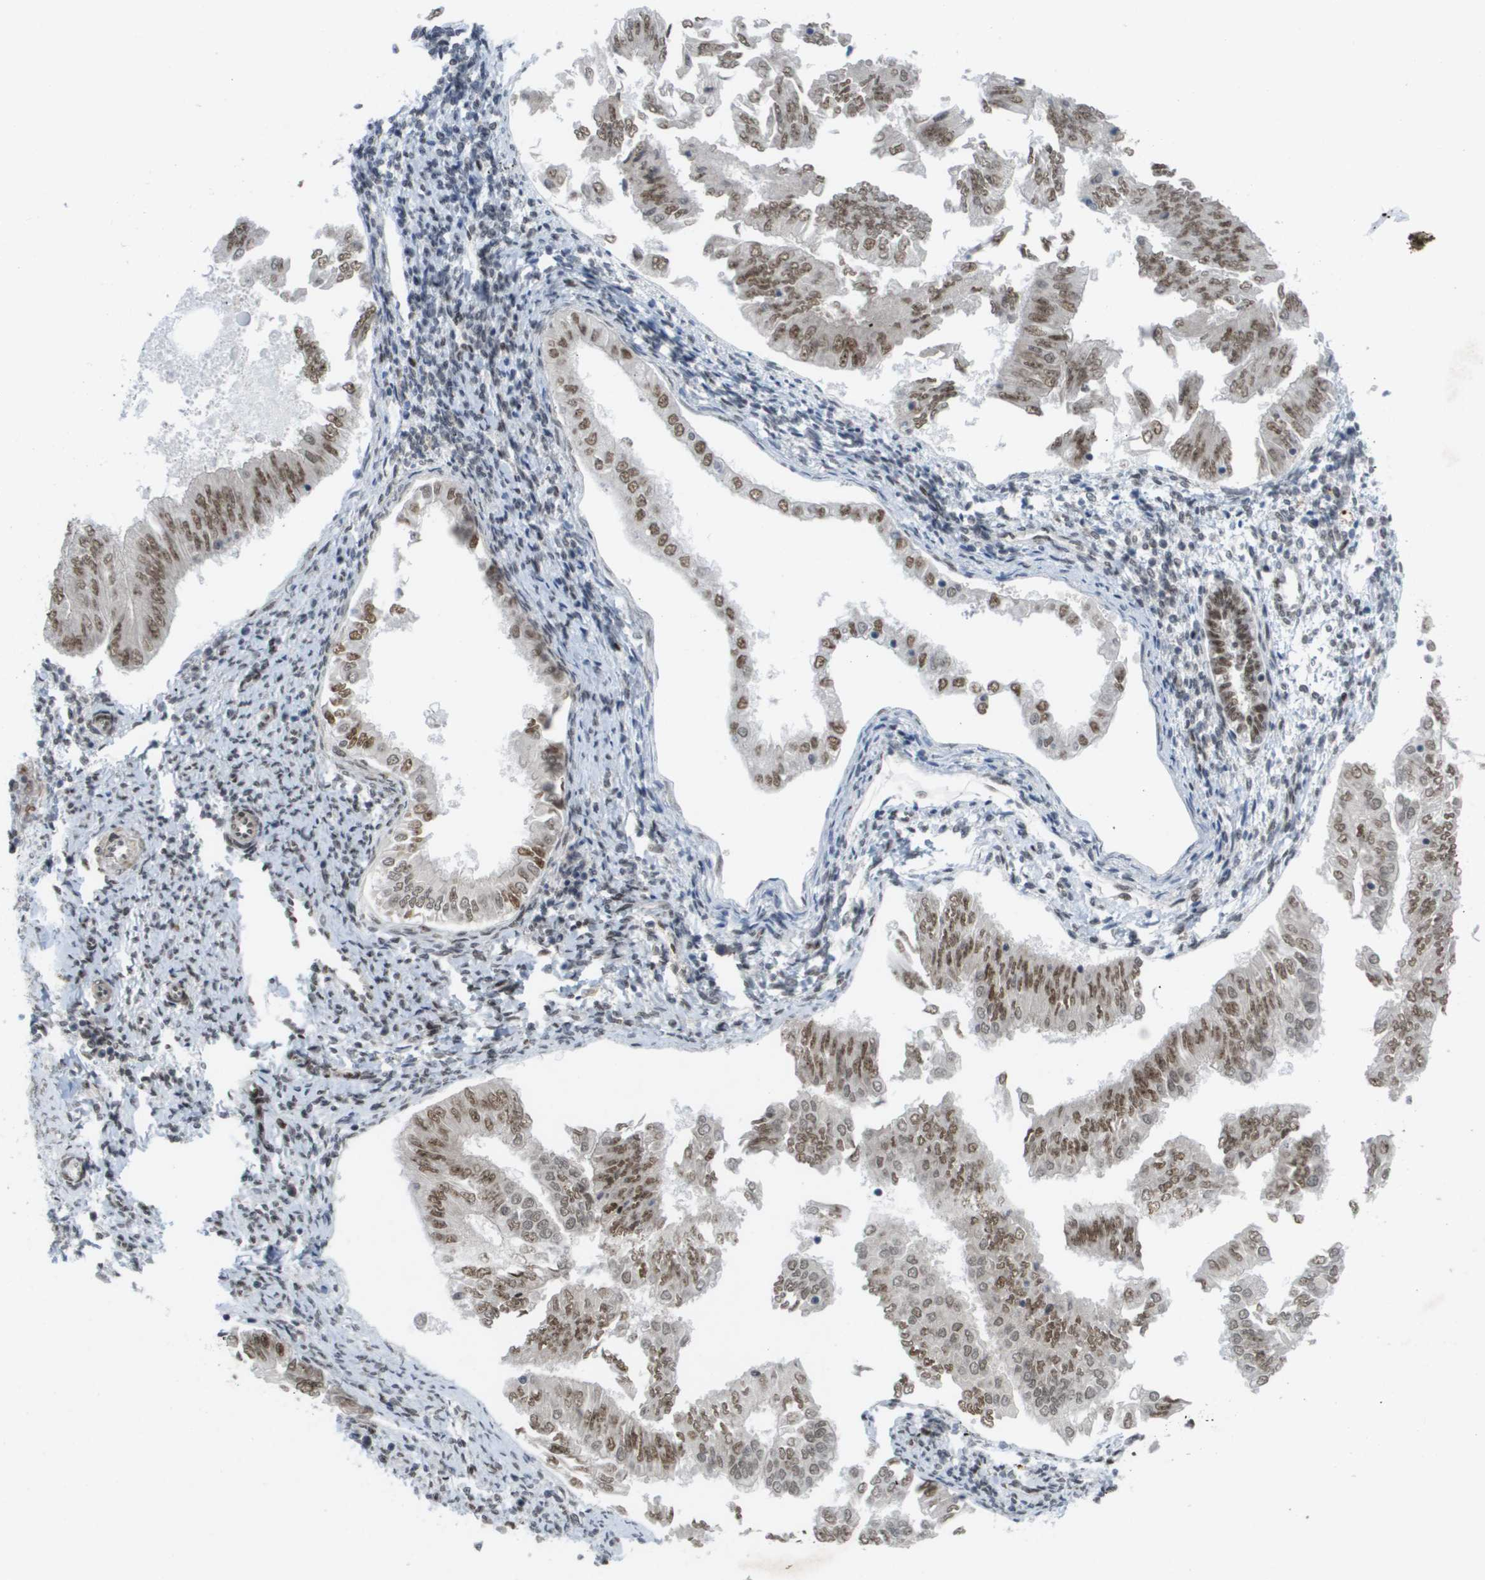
{"staining": {"intensity": "moderate", "quantity": ">75%", "location": "nuclear"}, "tissue": "endometrial cancer", "cell_type": "Tumor cells", "image_type": "cancer", "snomed": [{"axis": "morphology", "description": "Adenocarcinoma, NOS"}, {"axis": "topography", "description": "Endometrium"}], "caption": "Tumor cells show medium levels of moderate nuclear positivity in approximately >75% of cells in endometrial cancer. (DAB (3,3'-diaminobenzidine) IHC with brightfield microscopy, high magnification).", "gene": "CDT1", "patient": {"sex": "female", "age": 53}}